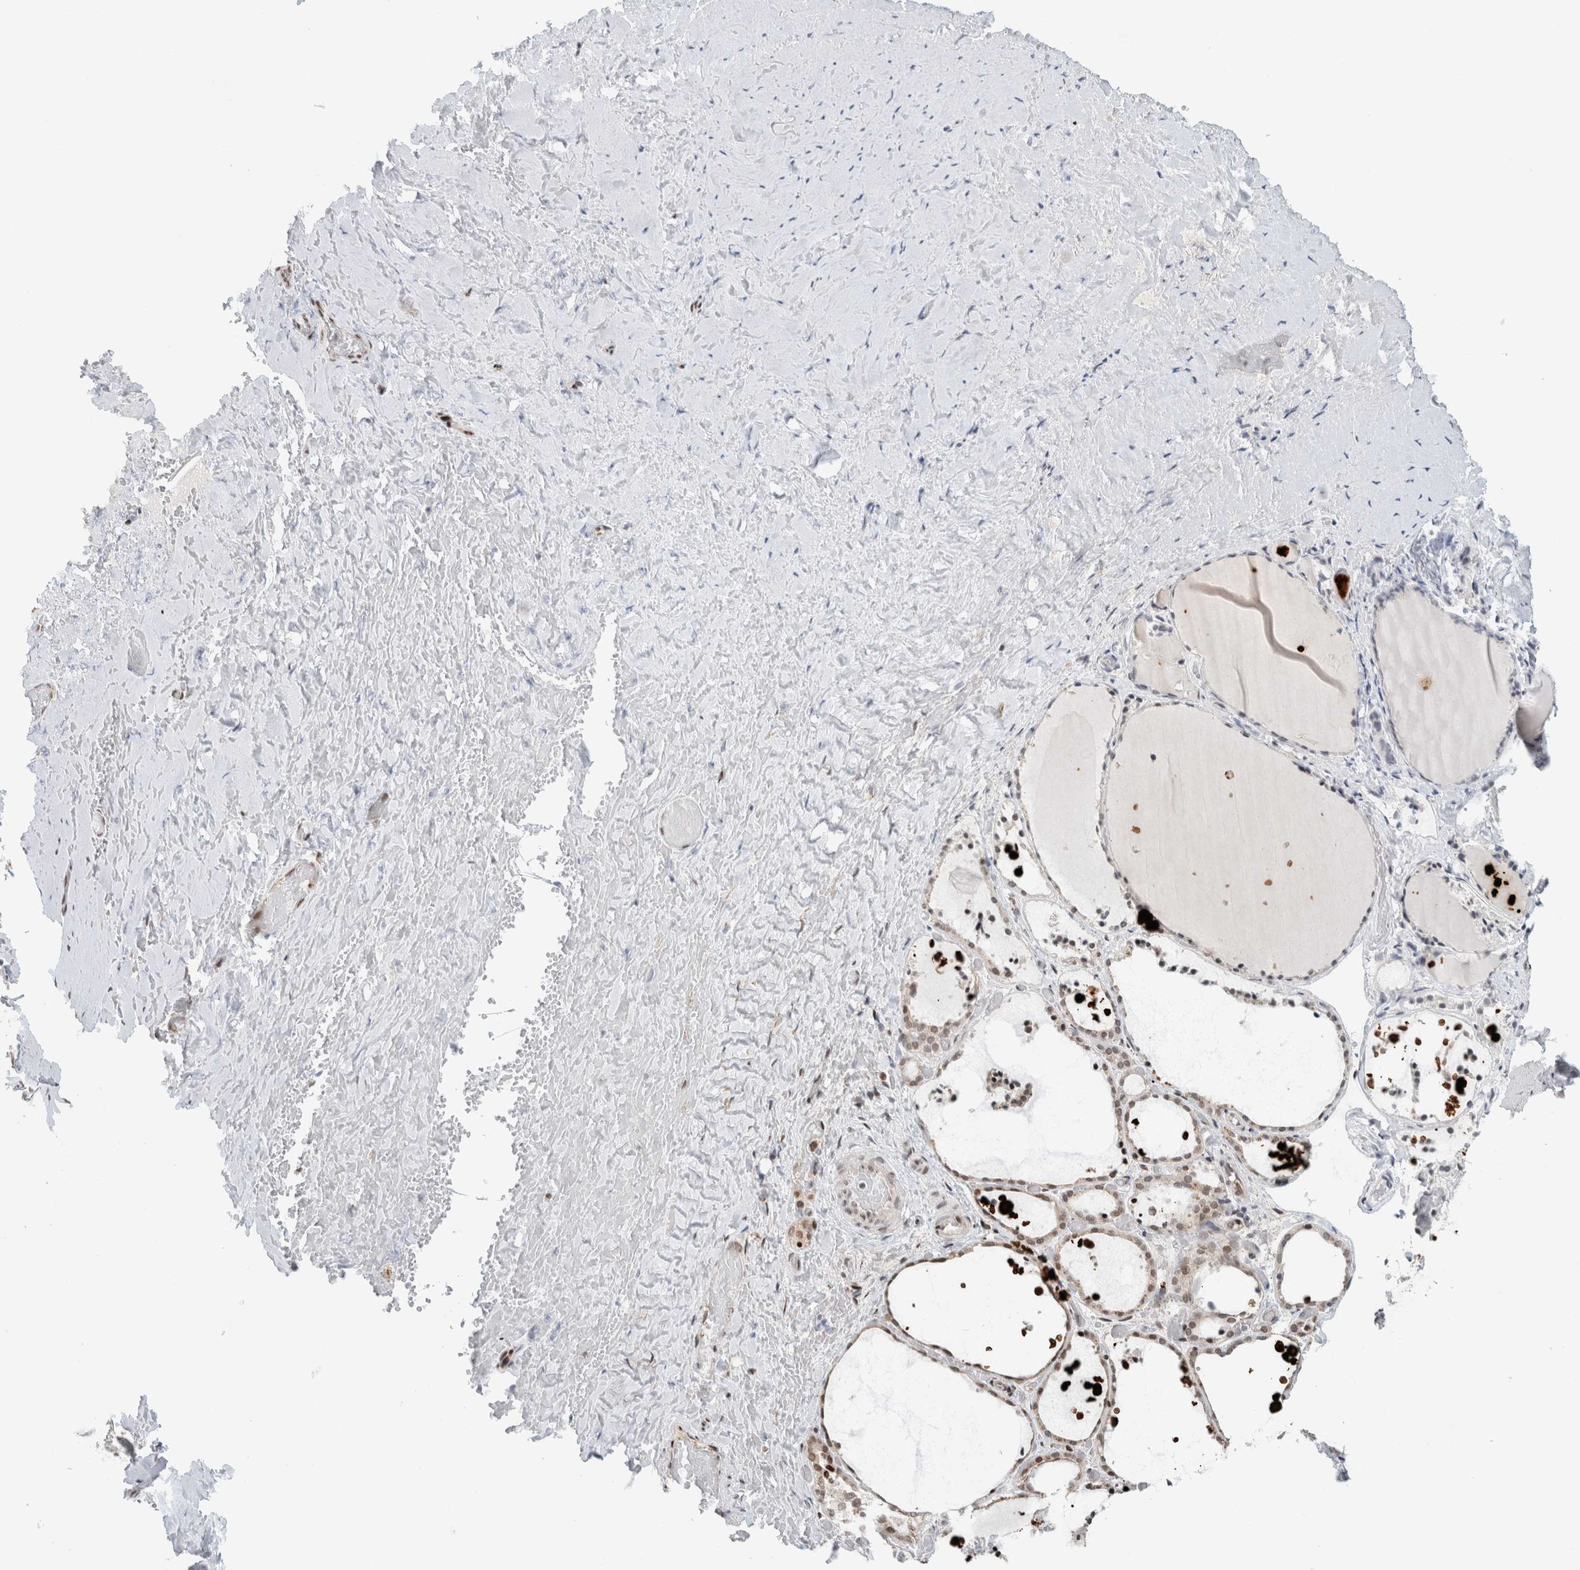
{"staining": {"intensity": "moderate", "quantity": ">75%", "location": "nuclear"}, "tissue": "thyroid gland", "cell_type": "Glandular cells", "image_type": "normal", "snomed": [{"axis": "morphology", "description": "Normal tissue, NOS"}, {"axis": "topography", "description": "Thyroid gland"}], "caption": "Thyroid gland was stained to show a protein in brown. There is medium levels of moderate nuclear positivity in about >75% of glandular cells. The staining is performed using DAB (3,3'-diaminobenzidine) brown chromogen to label protein expression. The nuclei are counter-stained blue using hematoxylin.", "gene": "HNRNPR", "patient": {"sex": "female", "age": 44}}